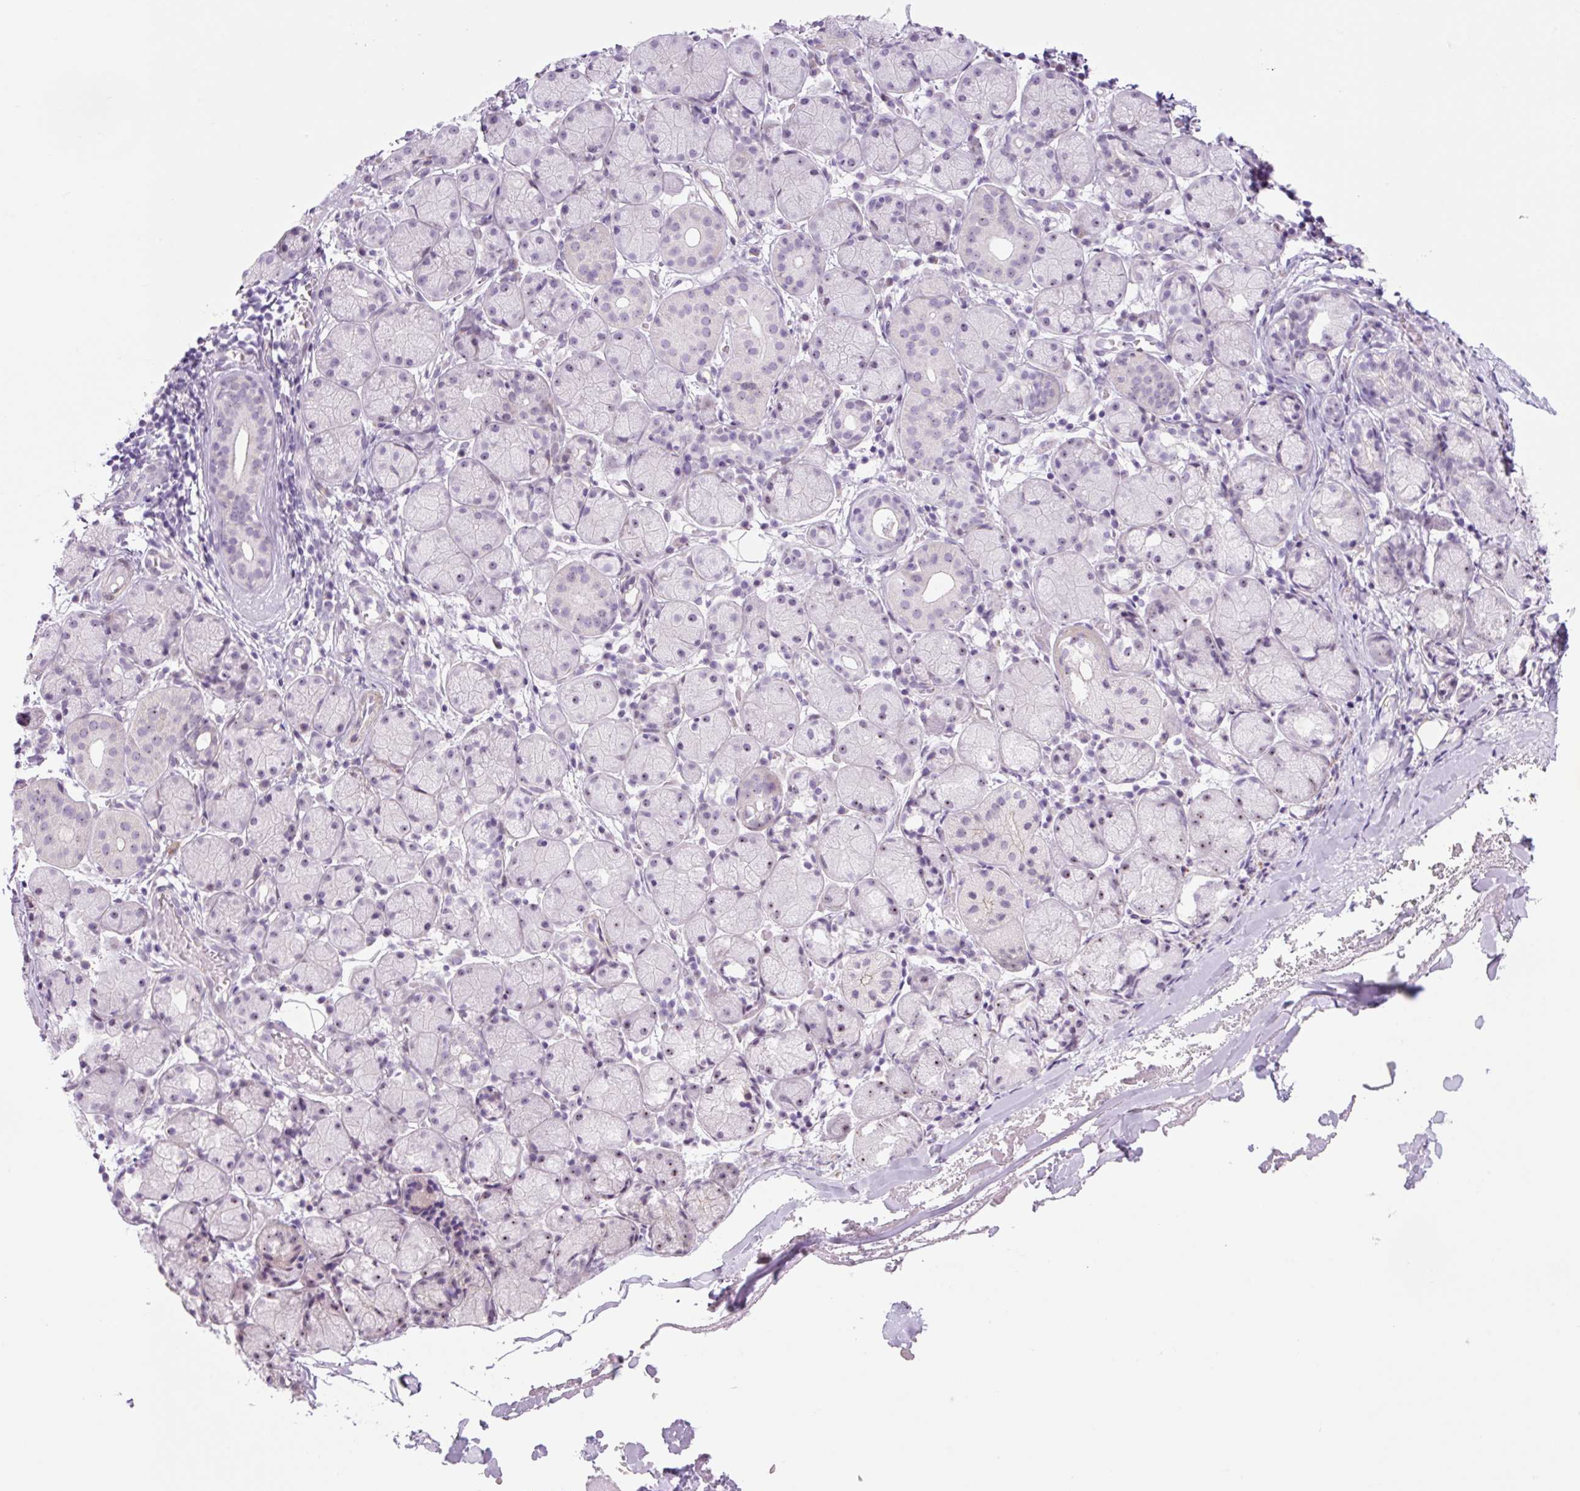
{"staining": {"intensity": "weak", "quantity": "<25%", "location": "nuclear"}, "tissue": "salivary gland", "cell_type": "Glandular cells", "image_type": "normal", "snomed": [{"axis": "morphology", "description": "Normal tissue, NOS"}, {"axis": "topography", "description": "Salivary gland"}], "caption": "The micrograph shows no significant positivity in glandular cells of salivary gland. (DAB IHC visualized using brightfield microscopy, high magnification).", "gene": "RRS1", "patient": {"sex": "female", "age": 24}}